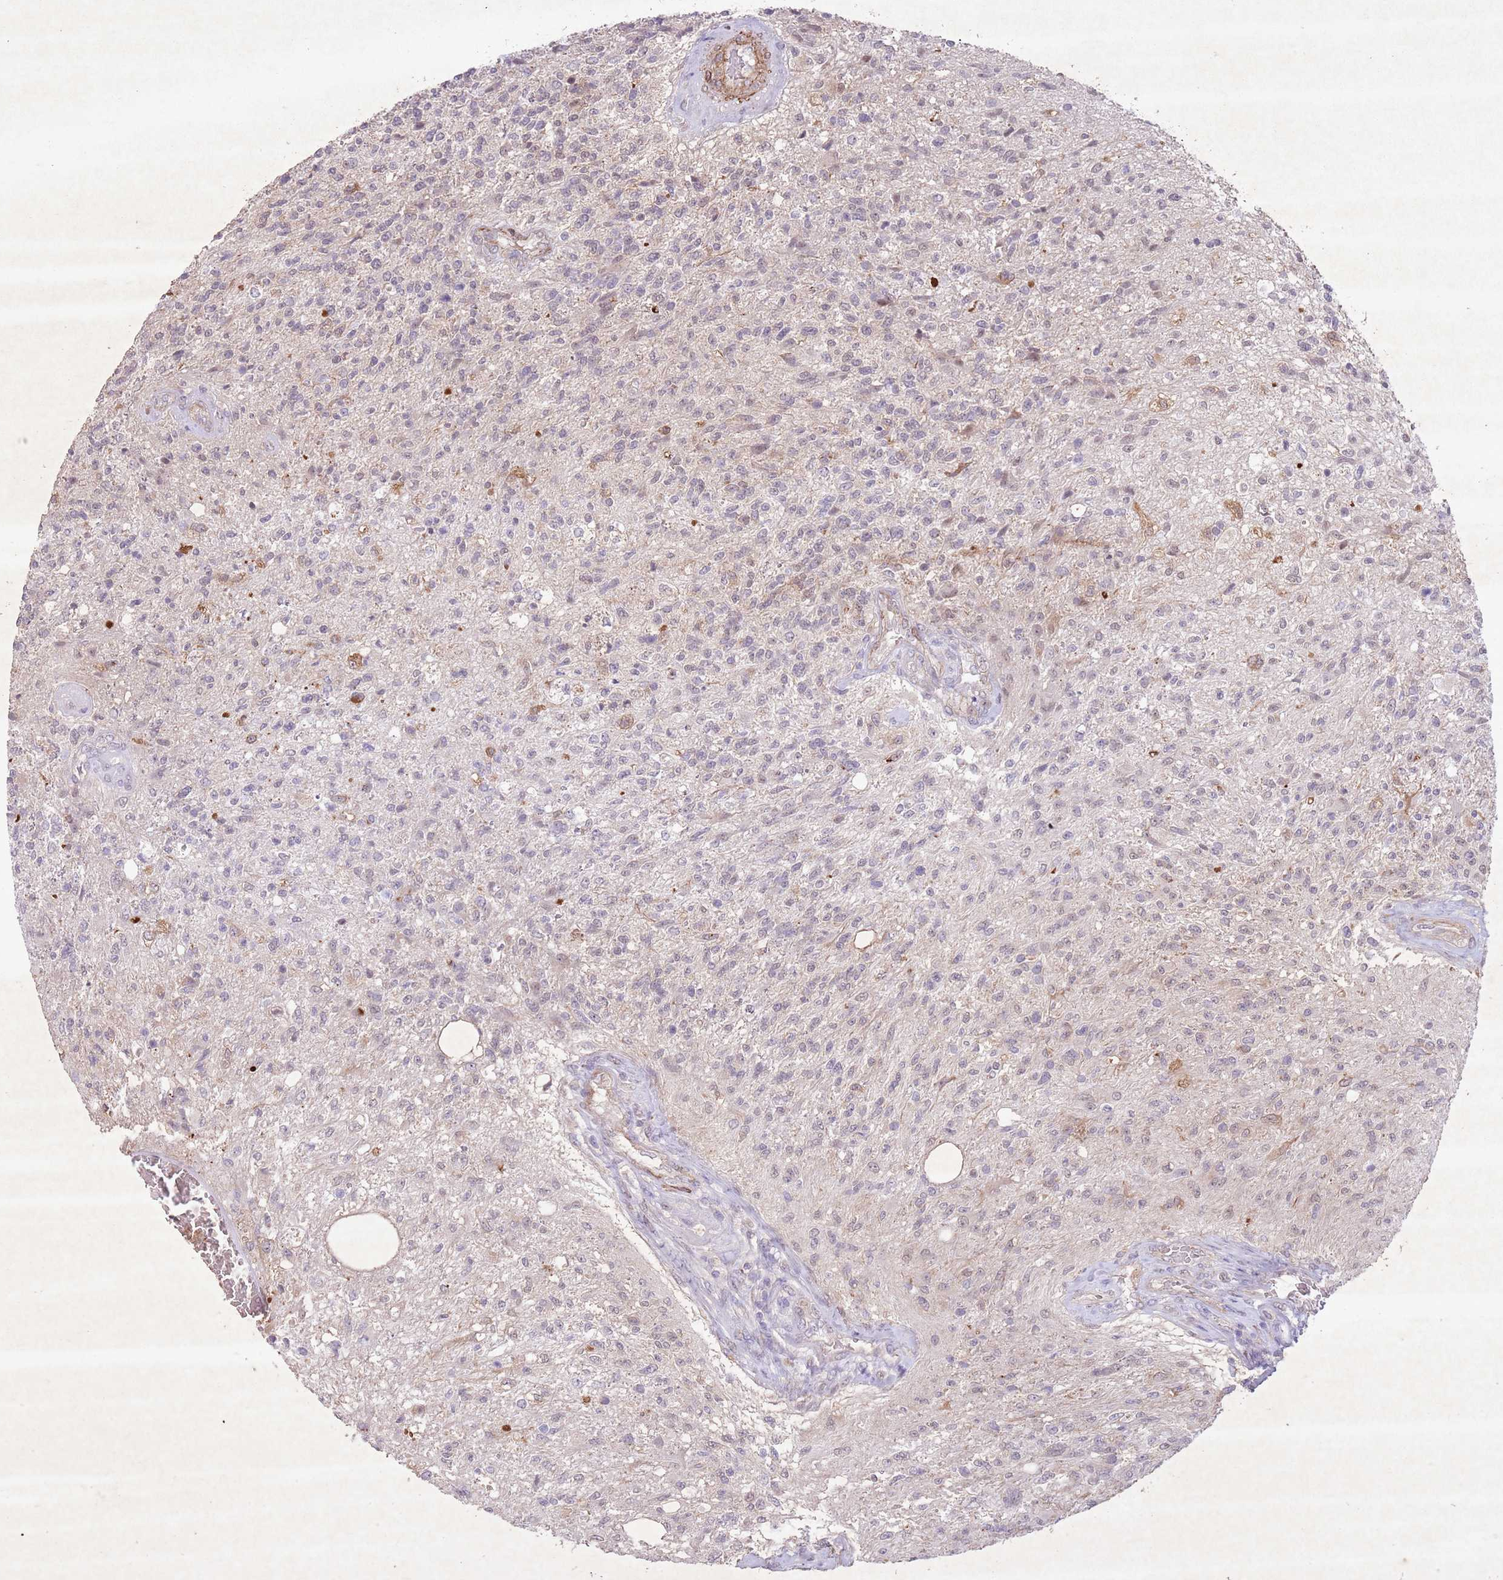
{"staining": {"intensity": "negative", "quantity": "none", "location": "none"}, "tissue": "glioma", "cell_type": "Tumor cells", "image_type": "cancer", "snomed": [{"axis": "morphology", "description": "Glioma, malignant, High grade"}, {"axis": "topography", "description": "Brain"}], "caption": "Immunohistochemical staining of malignant glioma (high-grade) exhibits no significant staining in tumor cells. (DAB (3,3'-diaminobenzidine) IHC, high magnification).", "gene": "CCNI", "patient": {"sex": "male", "age": 56}}